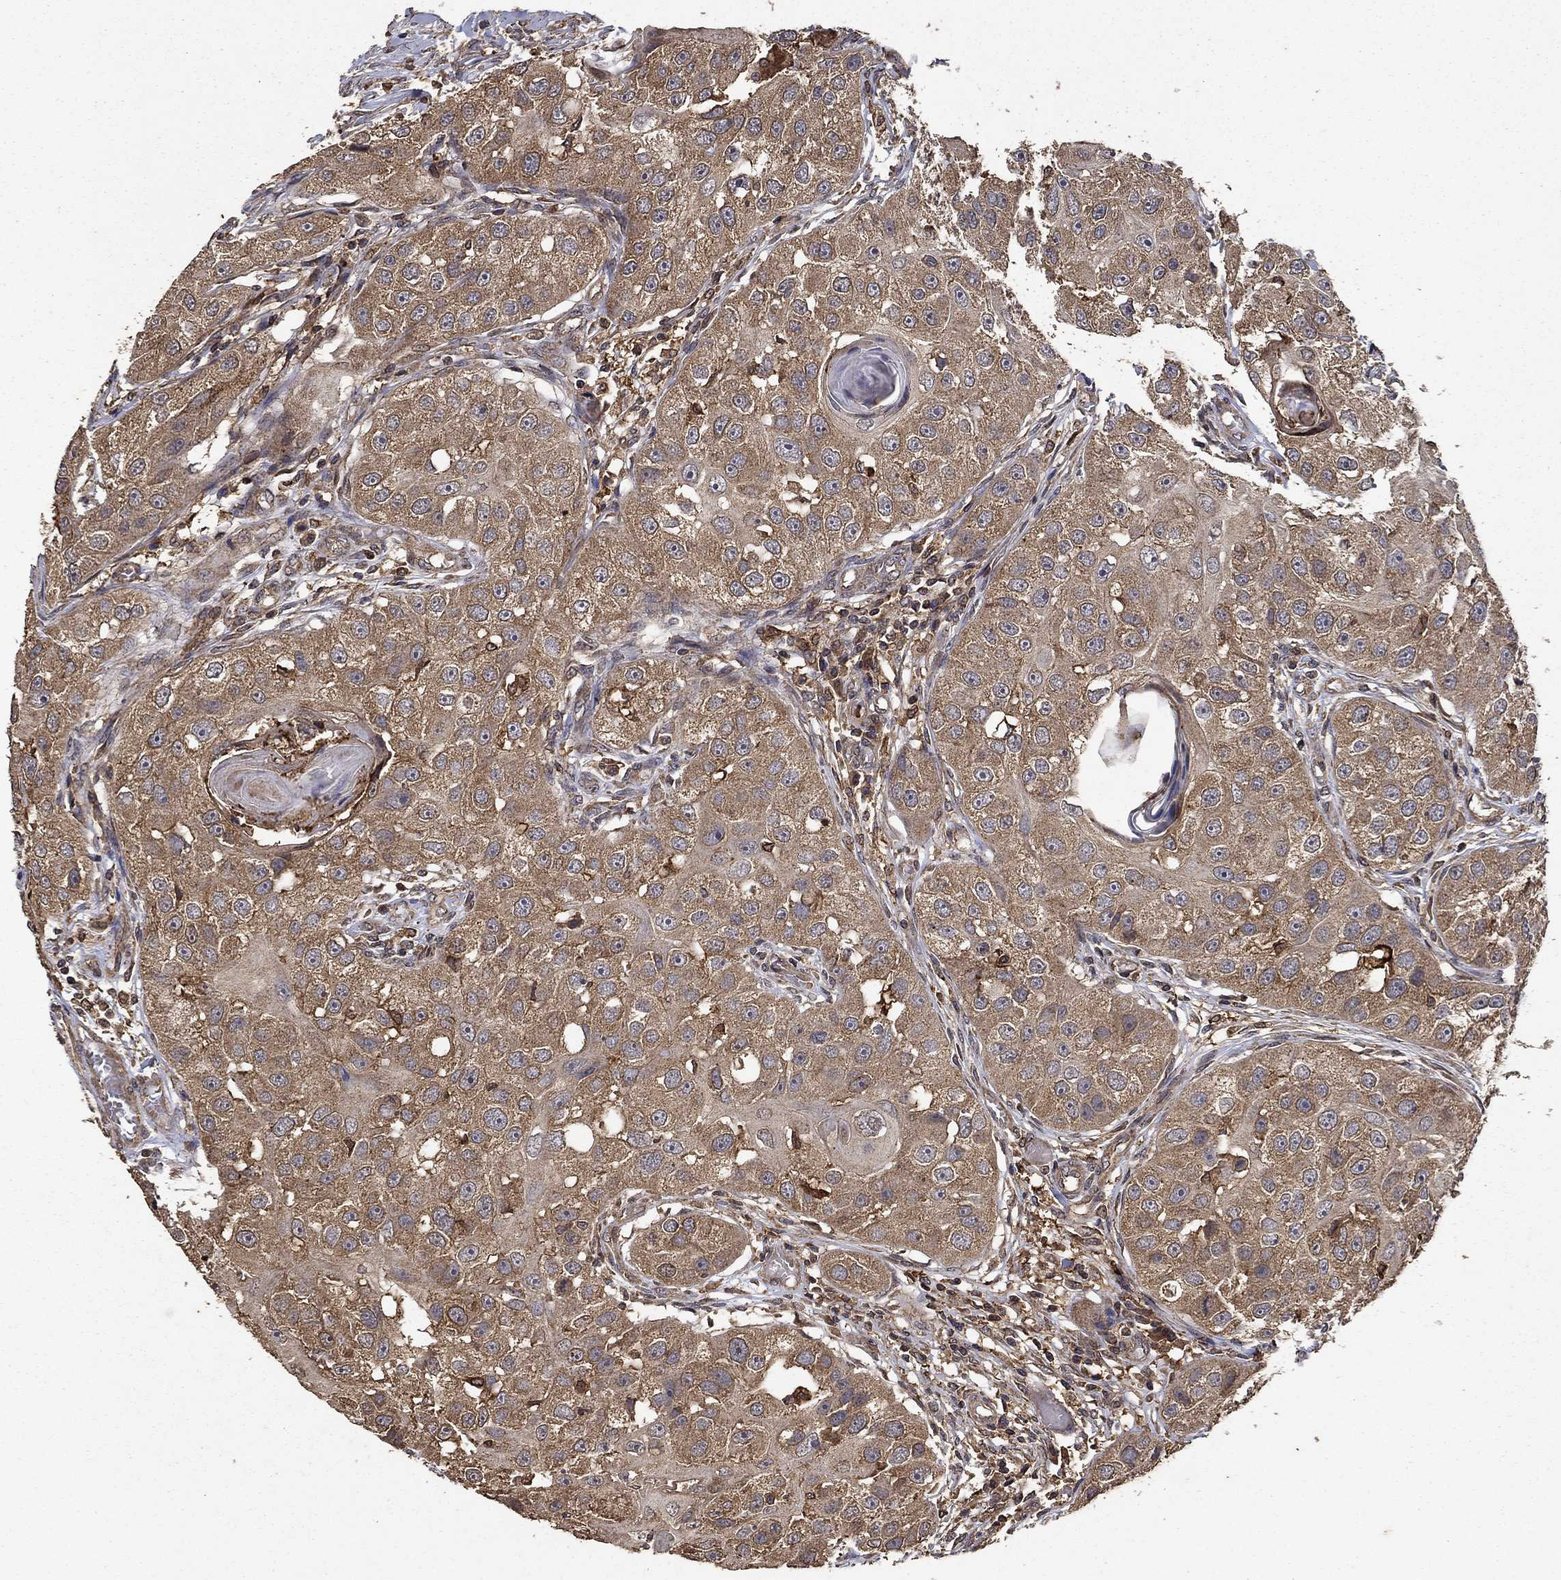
{"staining": {"intensity": "moderate", "quantity": "25%-75%", "location": "cytoplasmic/membranous"}, "tissue": "head and neck cancer", "cell_type": "Tumor cells", "image_type": "cancer", "snomed": [{"axis": "morphology", "description": "Normal tissue, NOS"}, {"axis": "morphology", "description": "Squamous cell carcinoma, NOS"}, {"axis": "topography", "description": "Skeletal muscle"}, {"axis": "topography", "description": "Head-Neck"}], "caption": "Human head and neck cancer stained with a brown dye shows moderate cytoplasmic/membranous positive expression in about 25%-75% of tumor cells.", "gene": "IFRD1", "patient": {"sex": "male", "age": 51}}